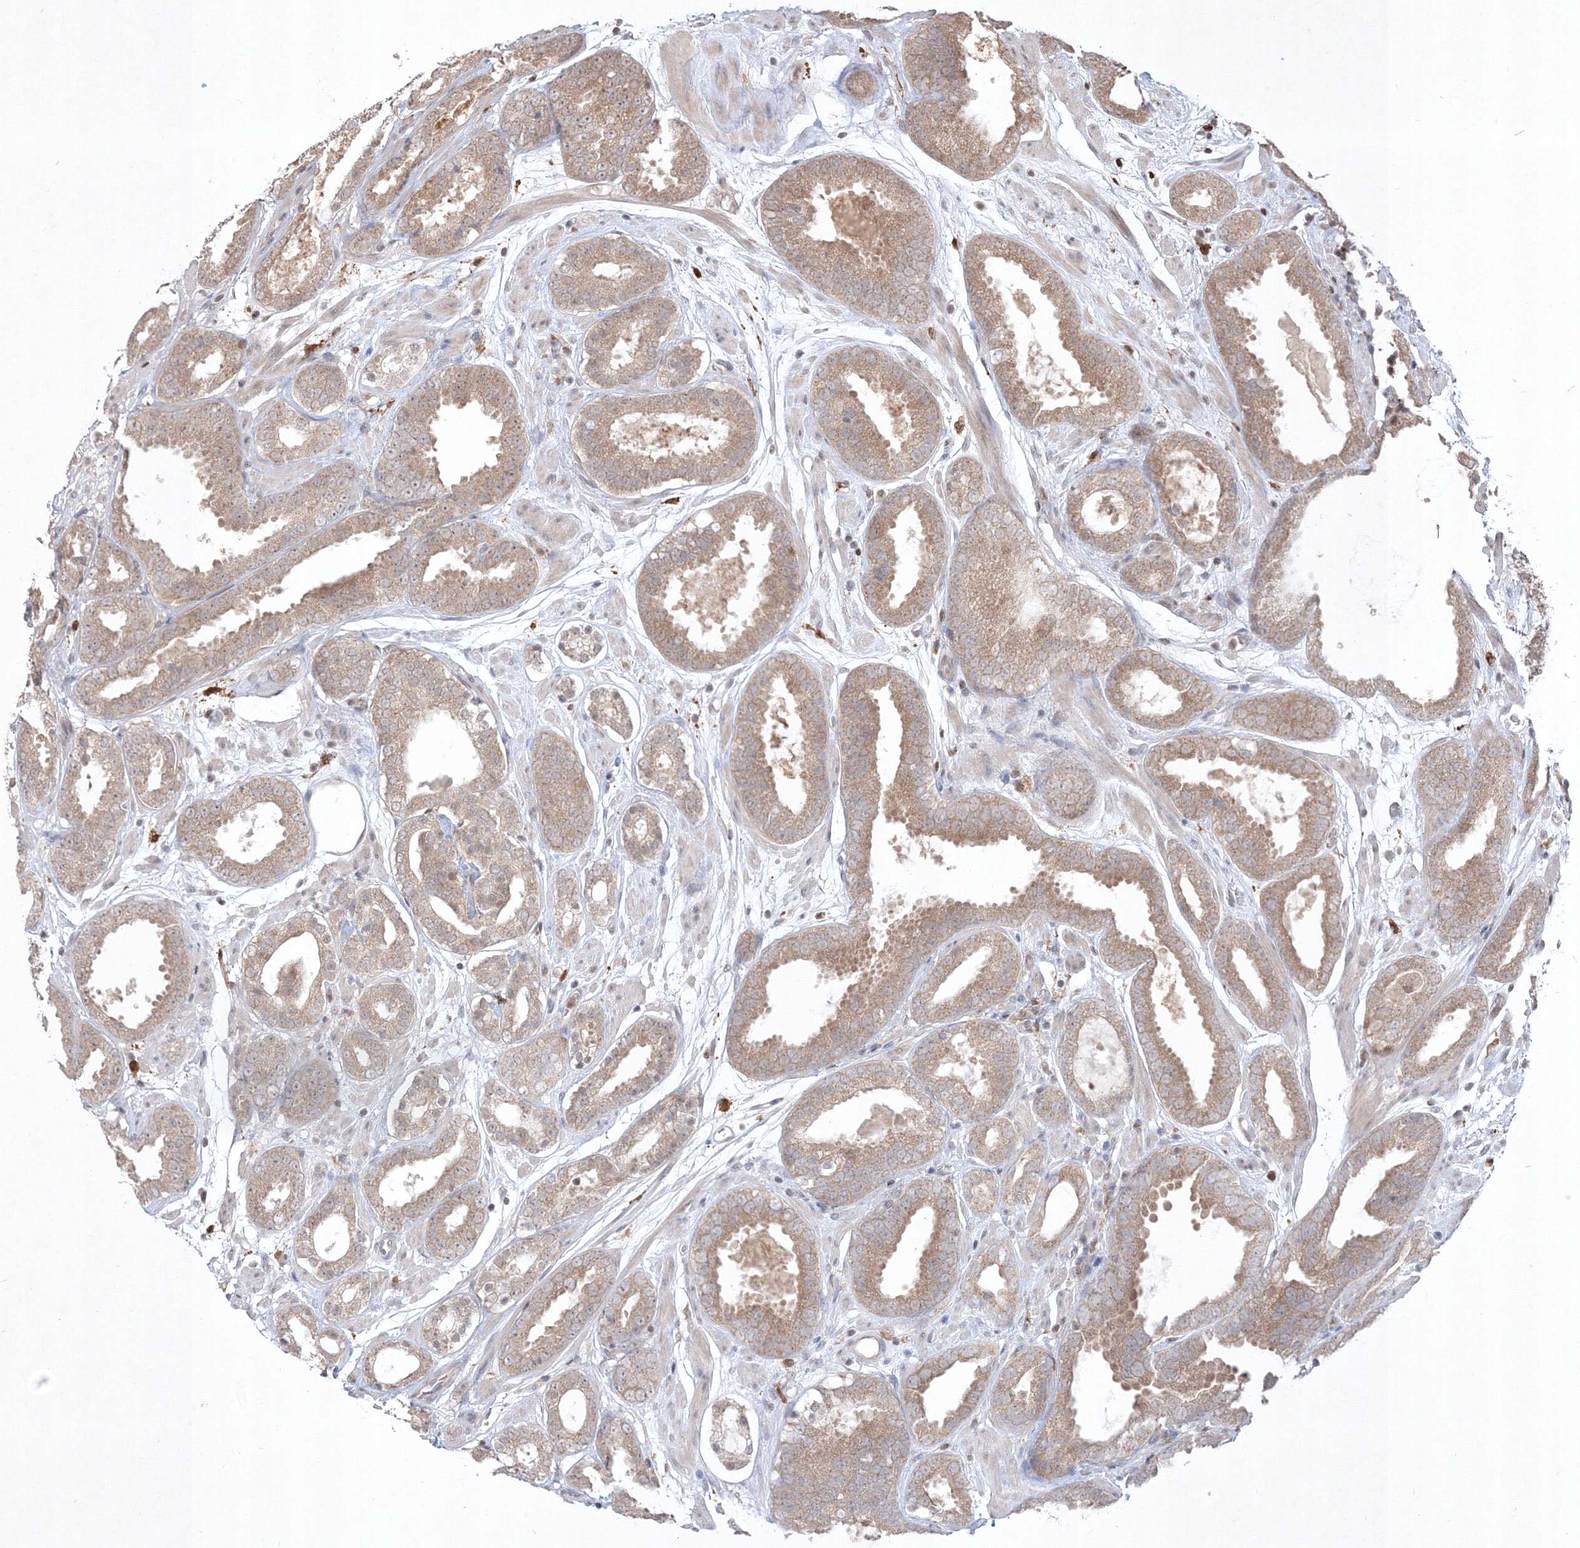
{"staining": {"intensity": "weak", "quantity": ">75%", "location": "cytoplasmic/membranous"}, "tissue": "prostate cancer", "cell_type": "Tumor cells", "image_type": "cancer", "snomed": [{"axis": "morphology", "description": "Adenocarcinoma, Low grade"}, {"axis": "topography", "description": "Prostate"}], "caption": "Tumor cells exhibit low levels of weak cytoplasmic/membranous staining in about >75% of cells in prostate cancer.", "gene": "TAB1", "patient": {"sex": "male", "age": 69}}